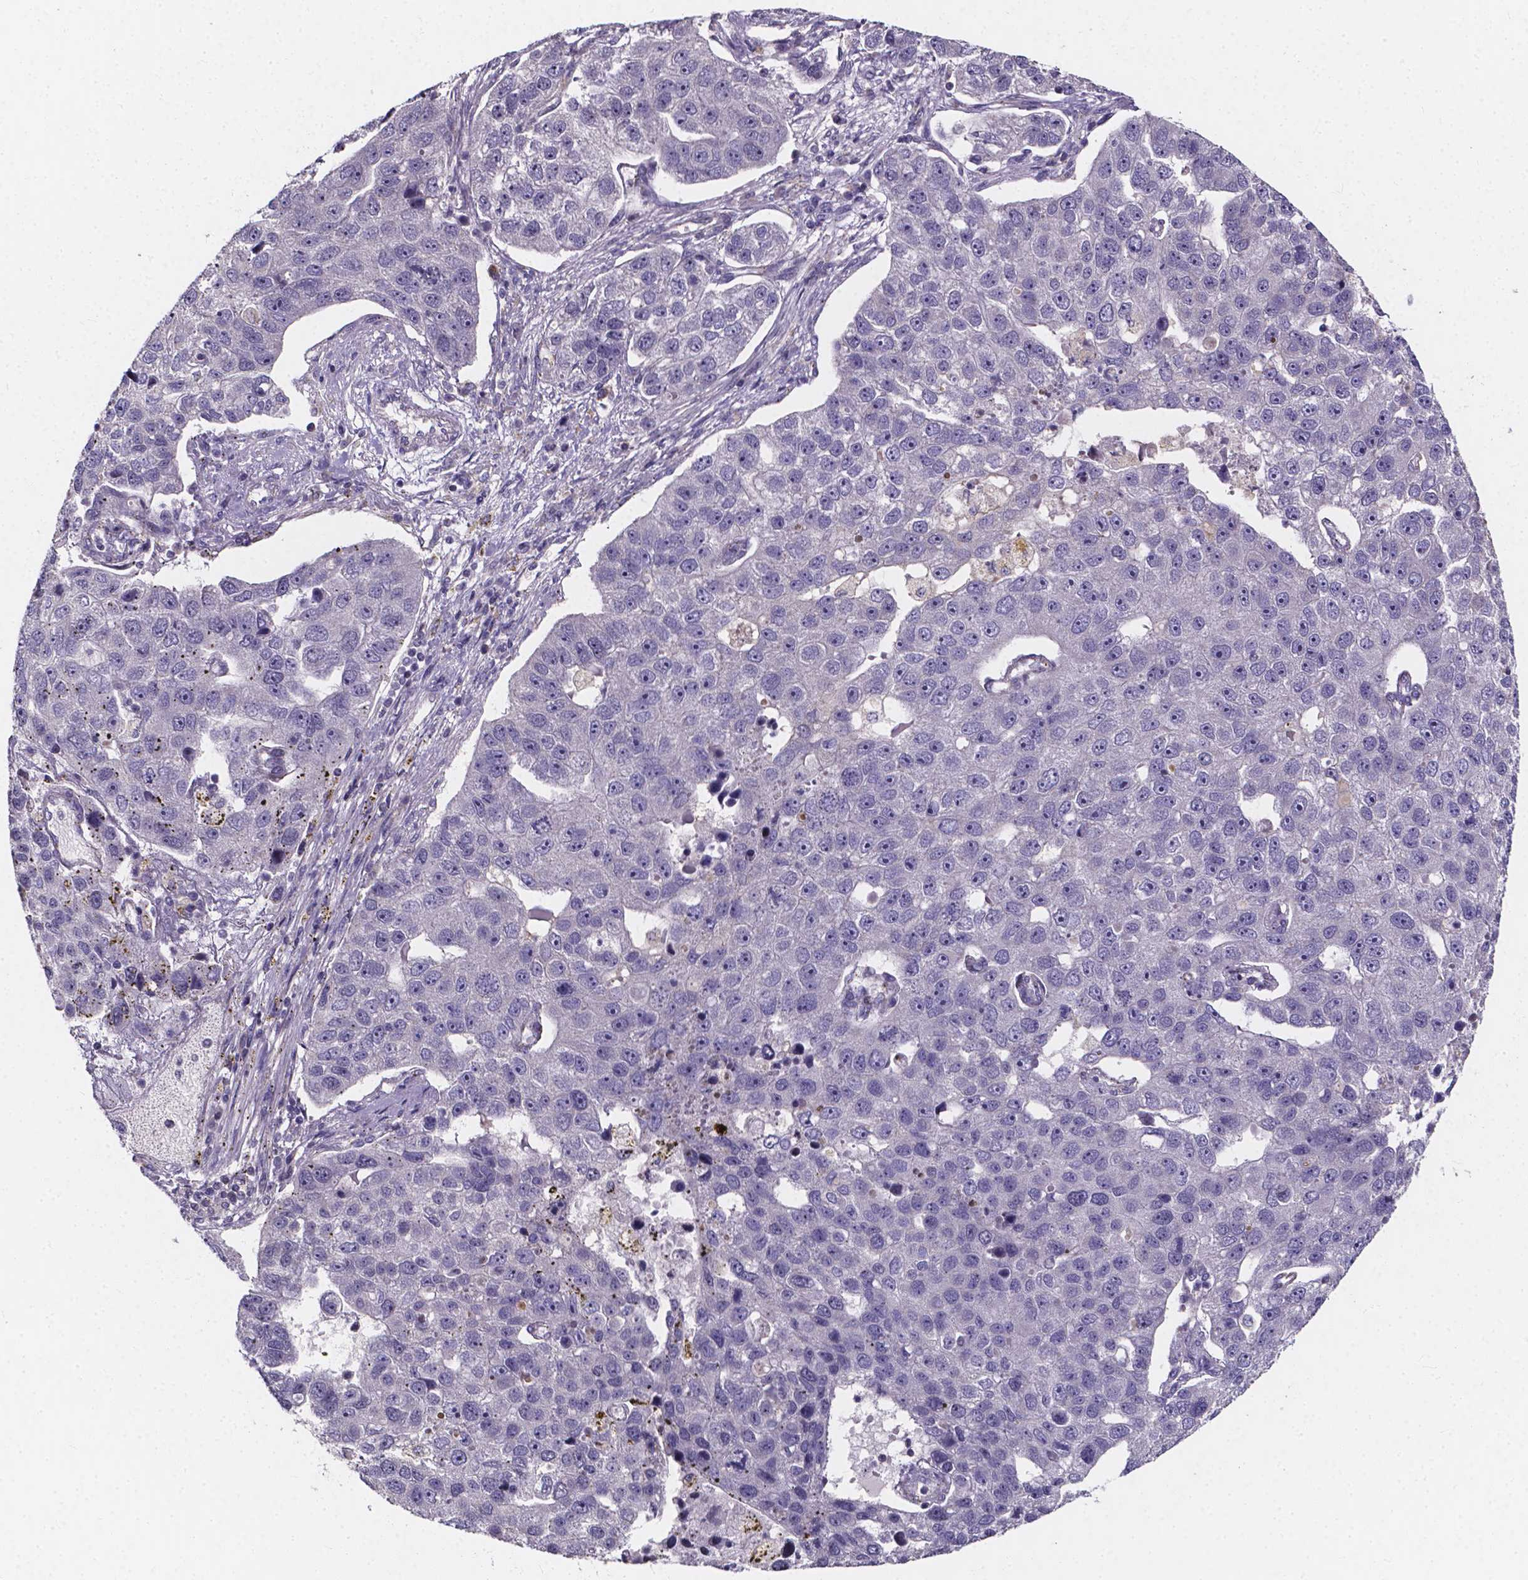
{"staining": {"intensity": "negative", "quantity": "none", "location": "none"}, "tissue": "pancreatic cancer", "cell_type": "Tumor cells", "image_type": "cancer", "snomed": [{"axis": "morphology", "description": "Adenocarcinoma, NOS"}, {"axis": "topography", "description": "Pancreas"}], "caption": "The image demonstrates no staining of tumor cells in pancreatic adenocarcinoma.", "gene": "THEMIS", "patient": {"sex": "female", "age": 61}}